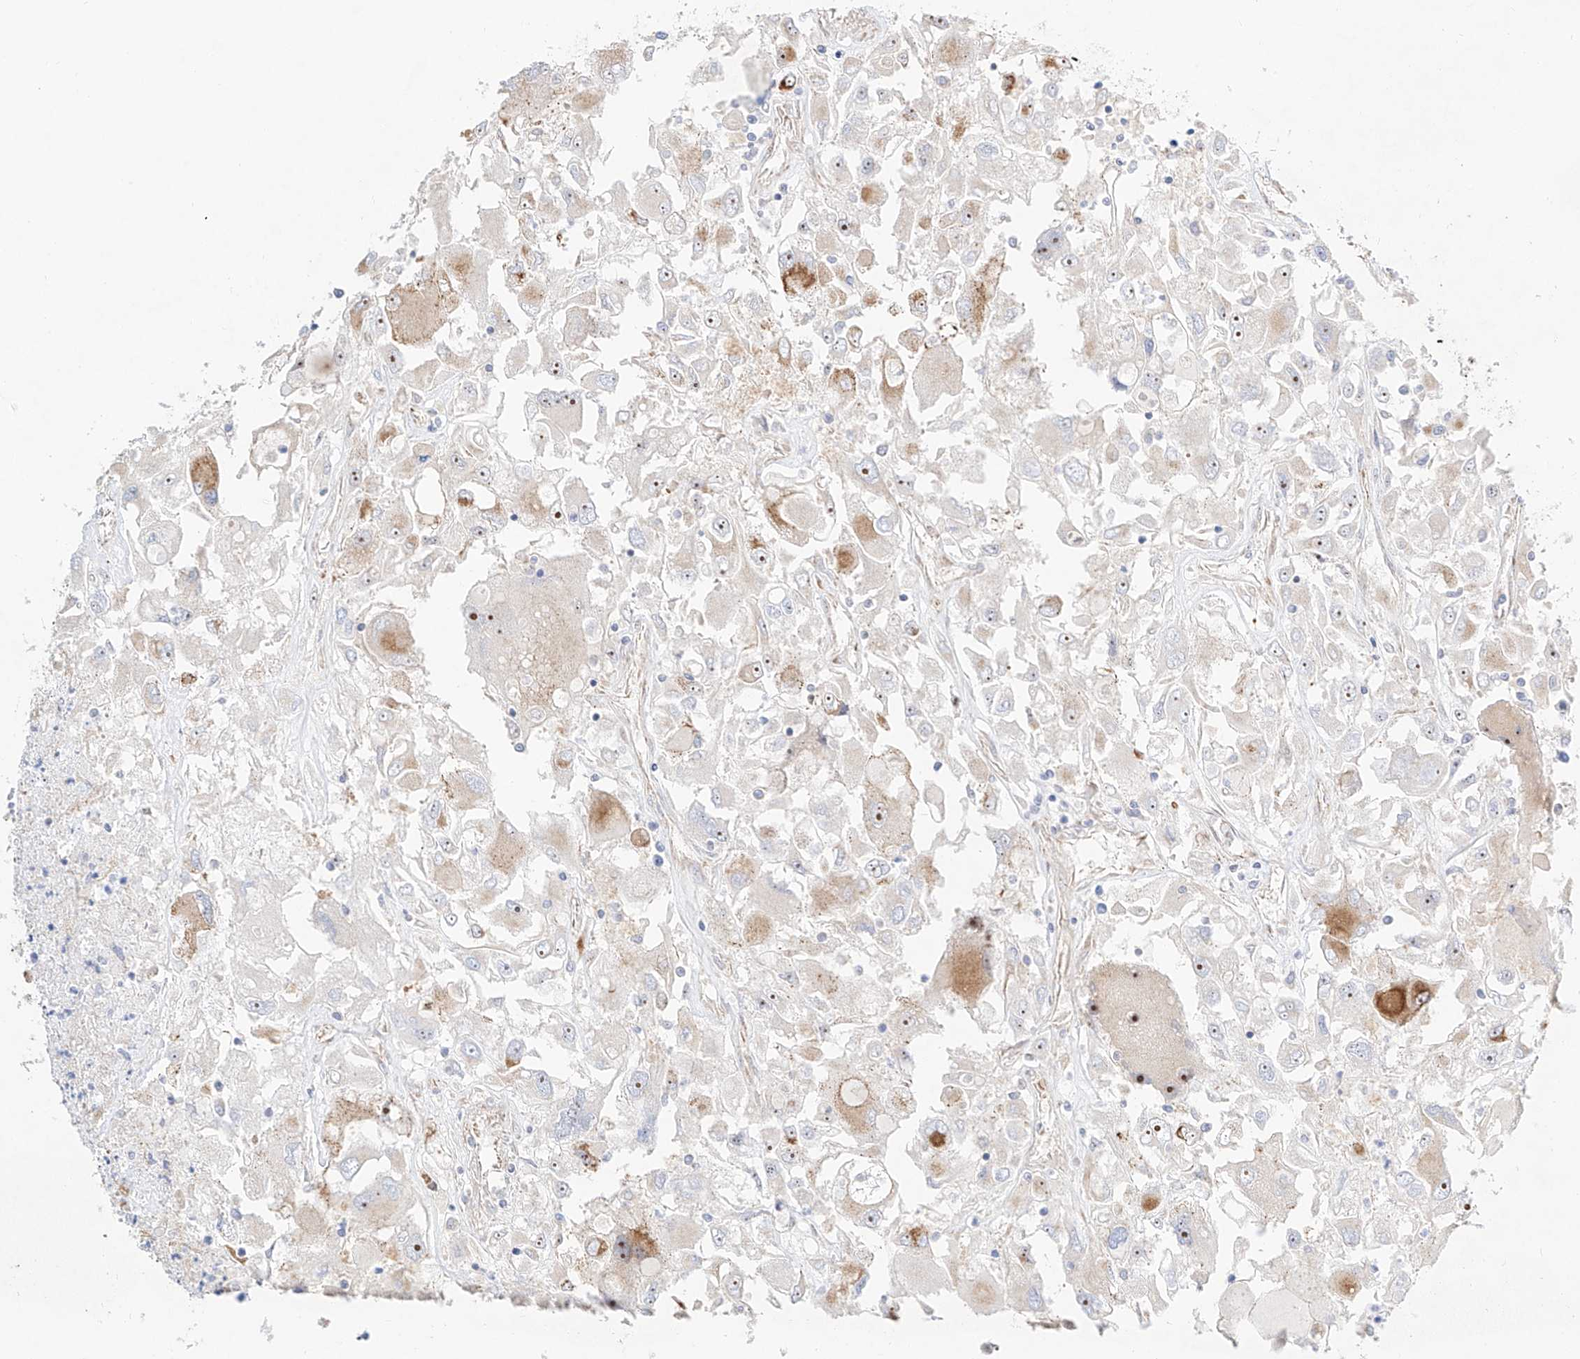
{"staining": {"intensity": "moderate", "quantity": "<25%", "location": "nuclear"}, "tissue": "renal cancer", "cell_type": "Tumor cells", "image_type": "cancer", "snomed": [{"axis": "morphology", "description": "Adenocarcinoma, NOS"}, {"axis": "topography", "description": "Kidney"}], "caption": "The histopathology image shows staining of renal cancer (adenocarcinoma), revealing moderate nuclear protein positivity (brown color) within tumor cells. (DAB IHC, brown staining for protein, blue staining for nuclei).", "gene": "CST9", "patient": {"sex": "female", "age": 52}}